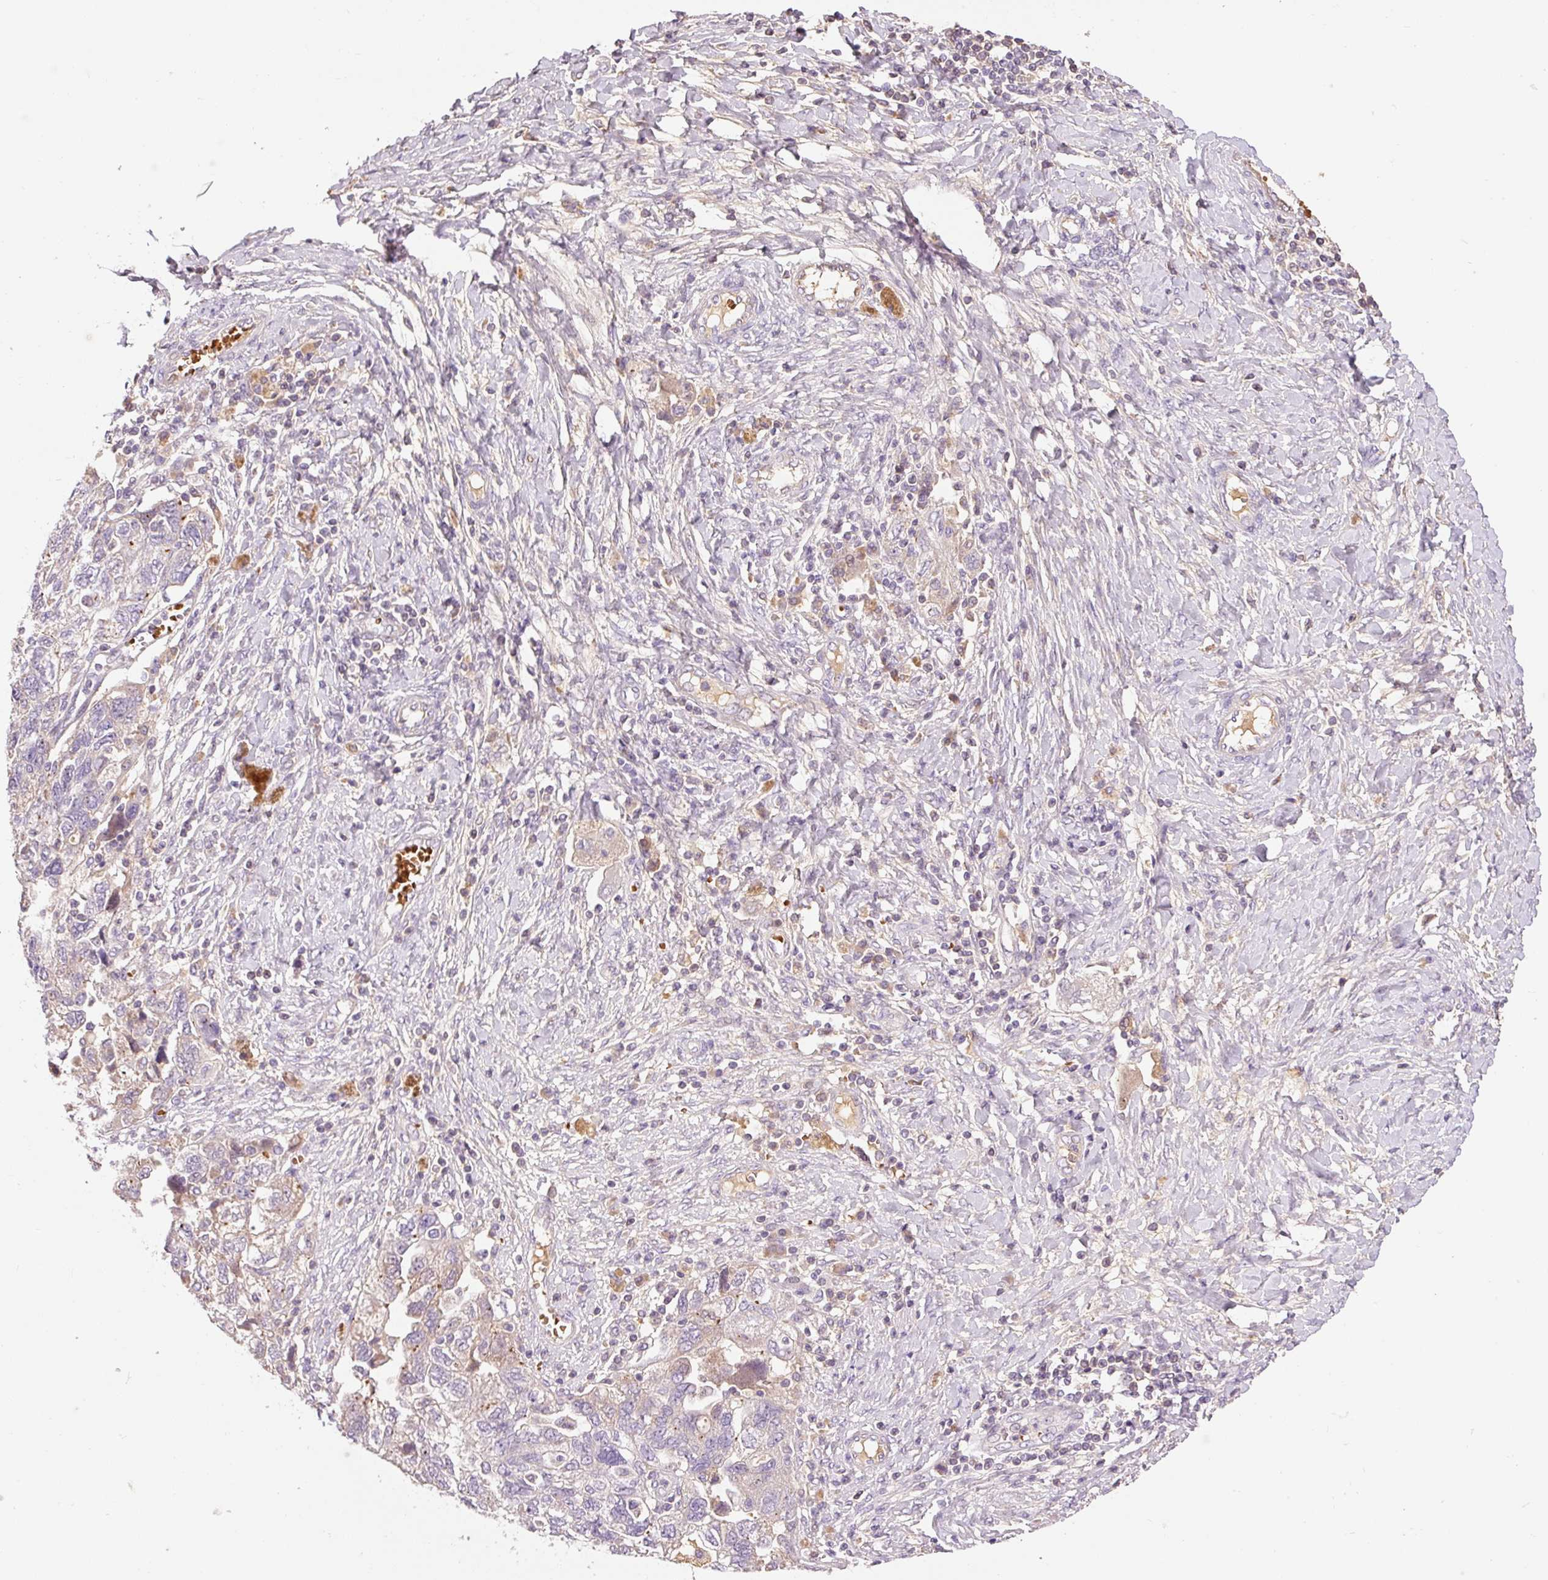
{"staining": {"intensity": "negative", "quantity": "none", "location": "none"}, "tissue": "ovarian cancer", "cell_type": "Tumor cells", "image_type": "cancer", "snomed": [{"axis": "morphology", "description": "Carcinoma, NOS"}, {"axis": "morphology", "description": "Cystadenocarcinoma, serous, NOS"}, {"axis": "topography", "description": "Ovary"}], "caption": "Ovarian cancer (carcinoma) stained for a protein using immunohistochemistry shows no positivity tumor cells.", "gene": "CMTM8", "patient": {"sex": "female", "age": 69}}